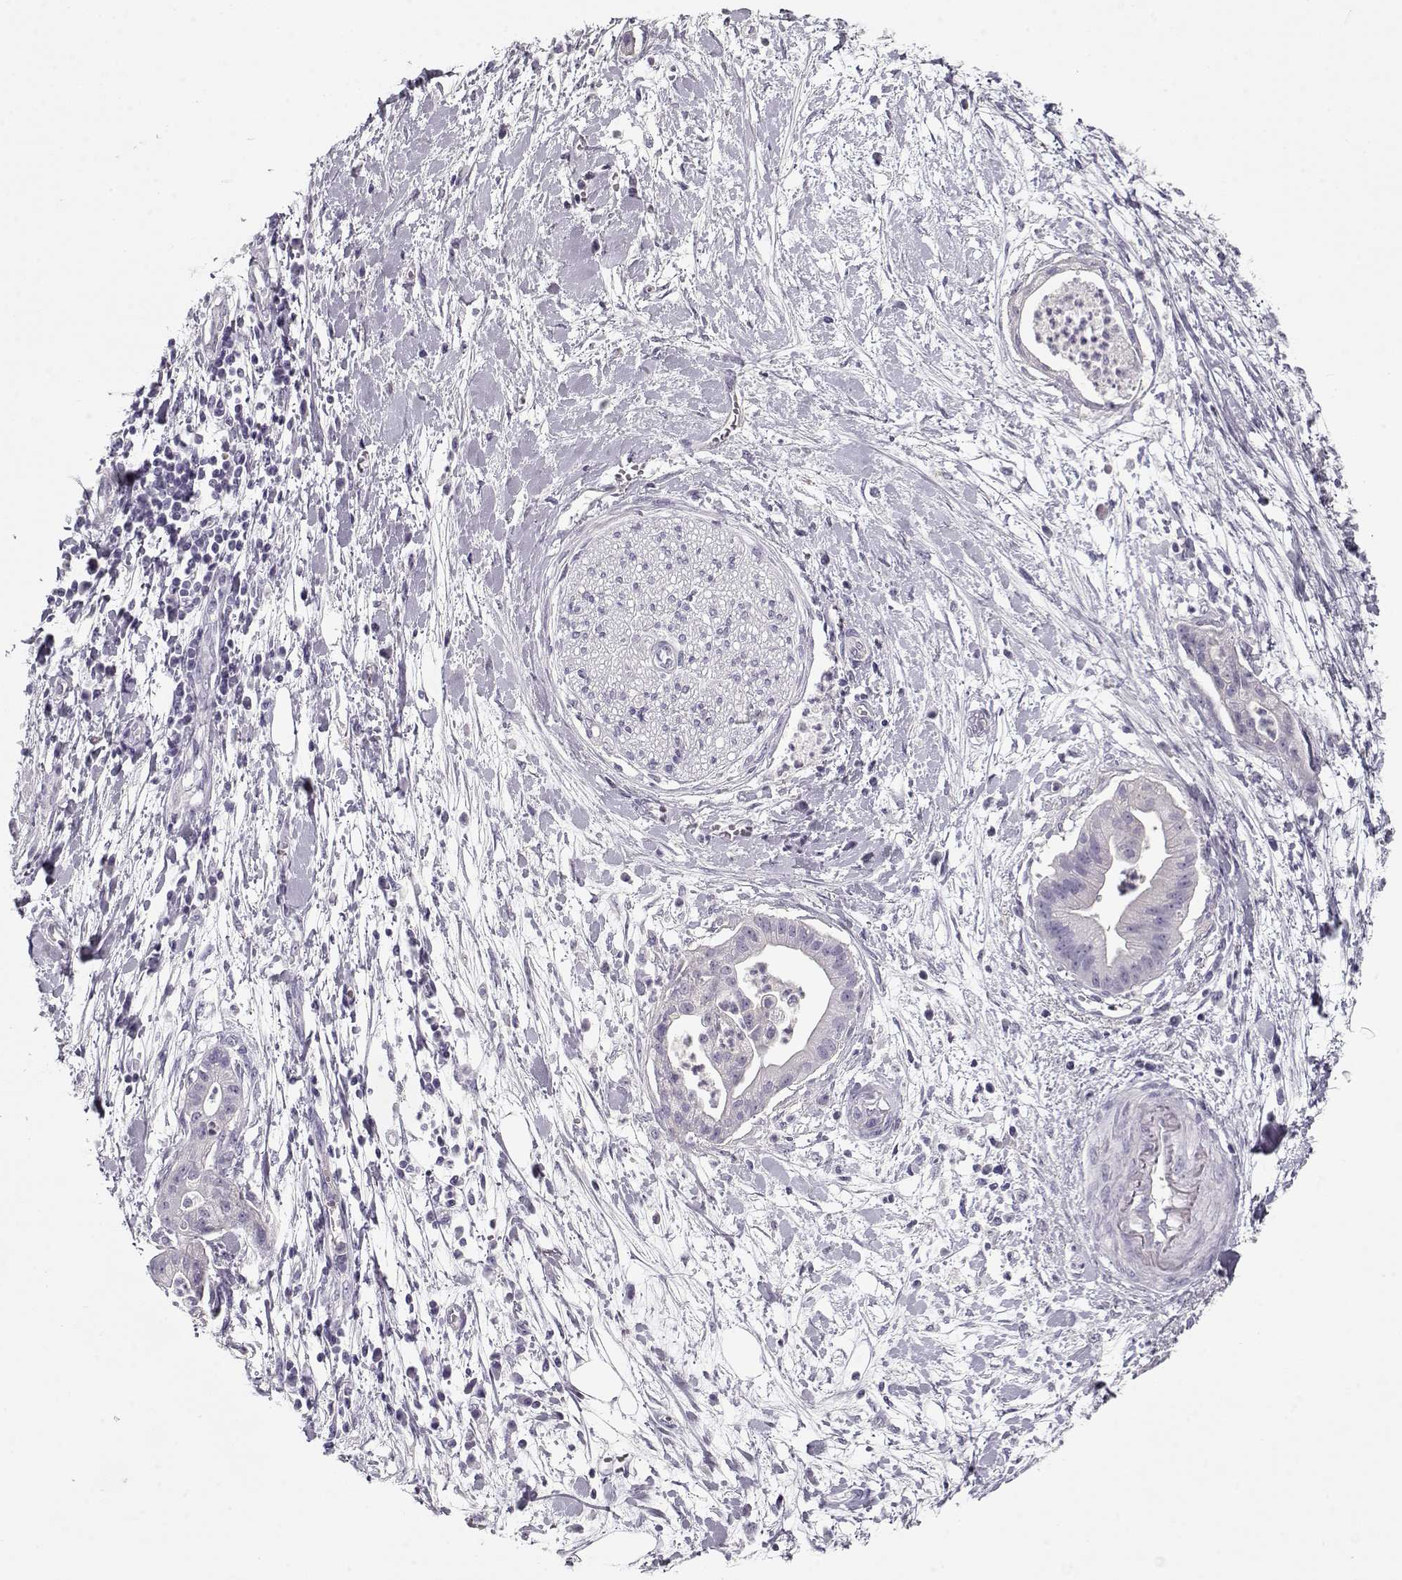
{"staining": {"intensity": "negative", "quantity": "none", "location": "none"}, "tissue": "pancreatic cancer", "cell_type": "Tumor cells", "image_type": "cancer", "snomed": [{"axis": "morphology", "description": "Normal tissue, NOS"}, {"axis": "morphology", "description": "Adenocarcinoma, NOS"}, {"axis": "topography", "description": "Lymph node"}, {"axis": "topography", "description": "Pancreas"}], "caption": "Protein analysis of adenocarcinoma (pancreatic) shows no significant positivity in tumor cells.", "gene": "CCDC136", "patient": {"sex": "female", "age": 58}}